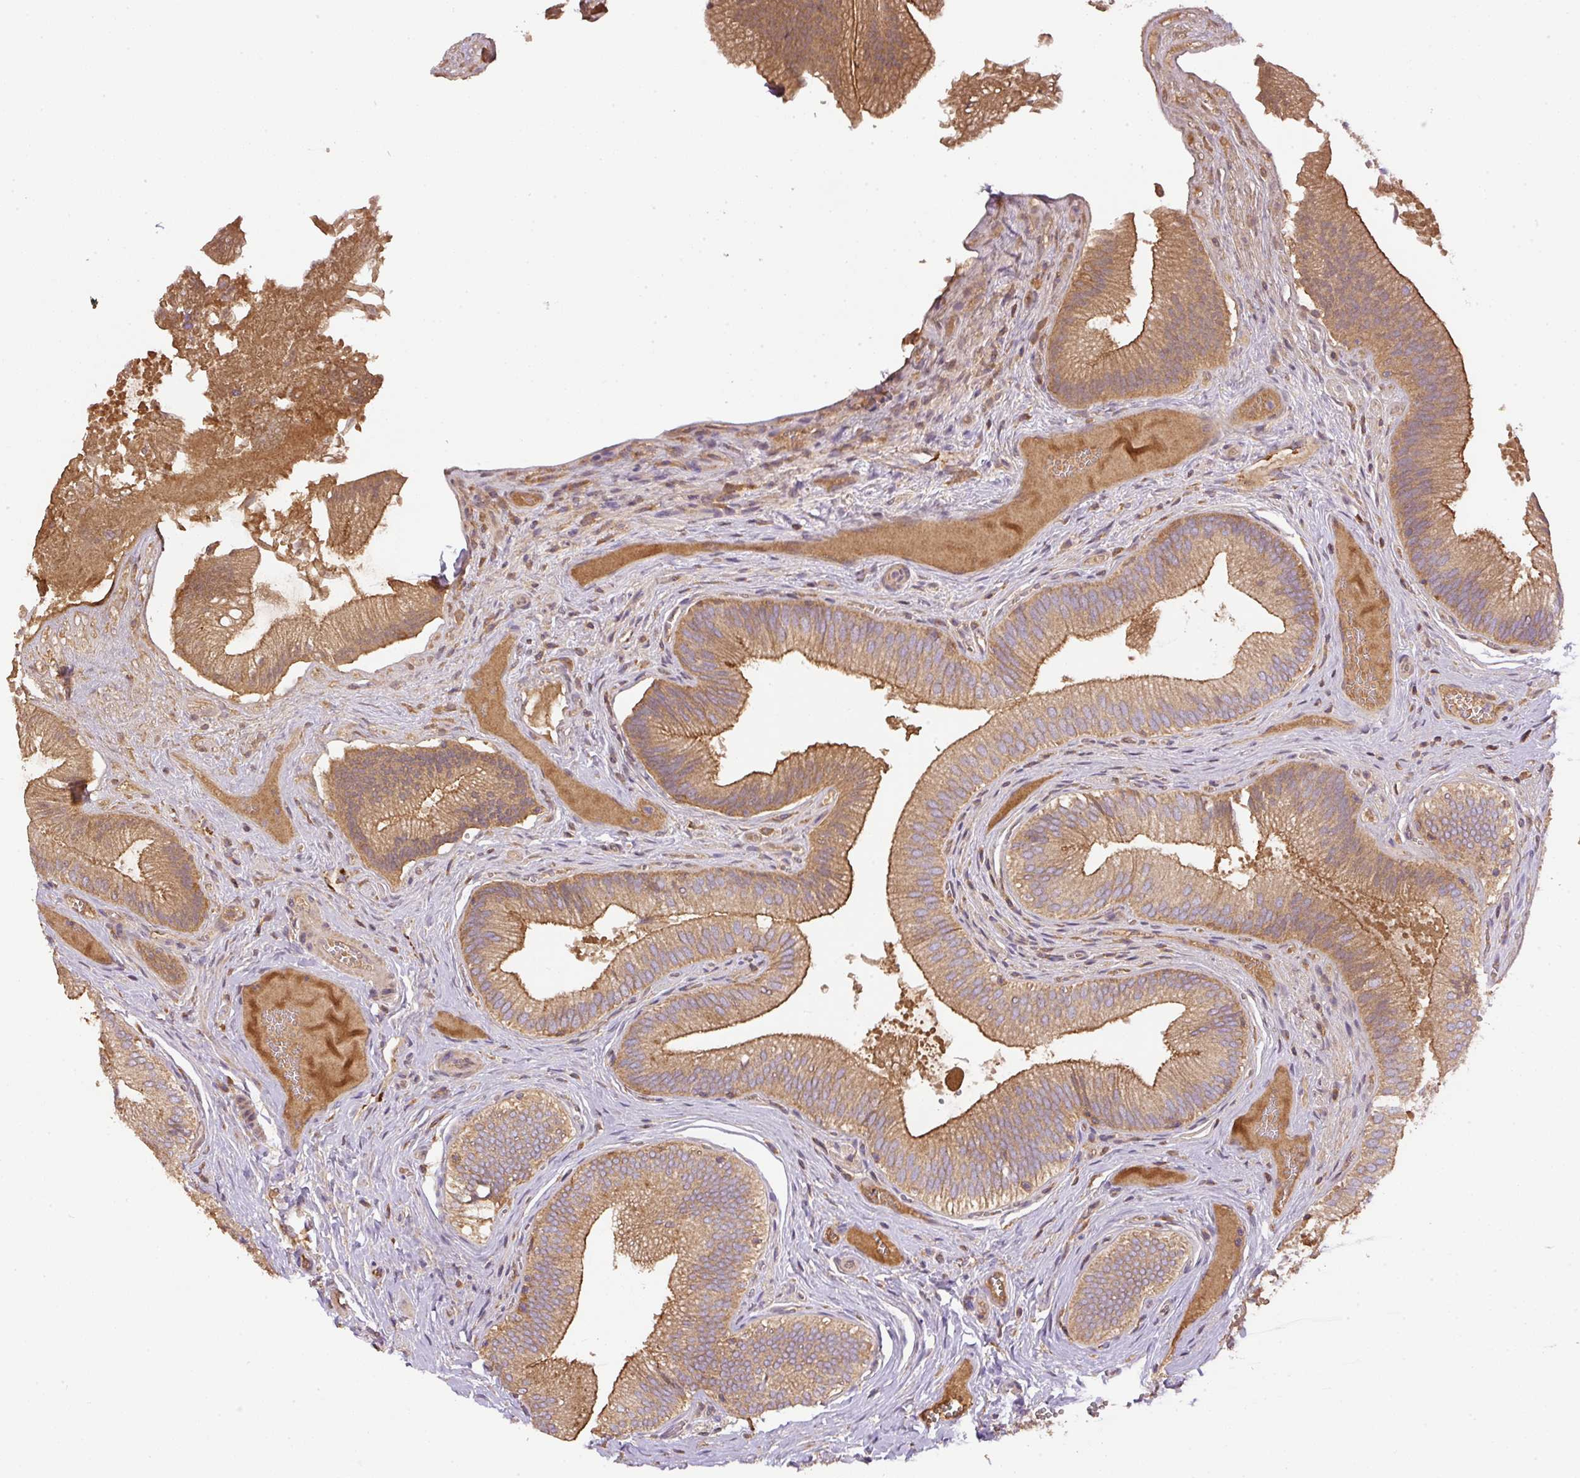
{"staining": {"intensity": "moderate", "quantity": ">75%", "location": "cytoplasmic/membranous"}, "tissue": "gallbladder", "cell_type": "Glandular cells", "image_type": "normal", "snomed": [{"axis": "morphology", "description": "Normal tissue, NOS"}, {"axis": "topography", "description": "Gallbladder"}], "caption": "Immunohistochemical staining of unremarkable human gallbladder shows medium levels of moderate cytoplasmic/membranous expression in about >75% of glandular cells.", "gene": "DAPK1", "patient": {"sex": "male", "age": 17}}